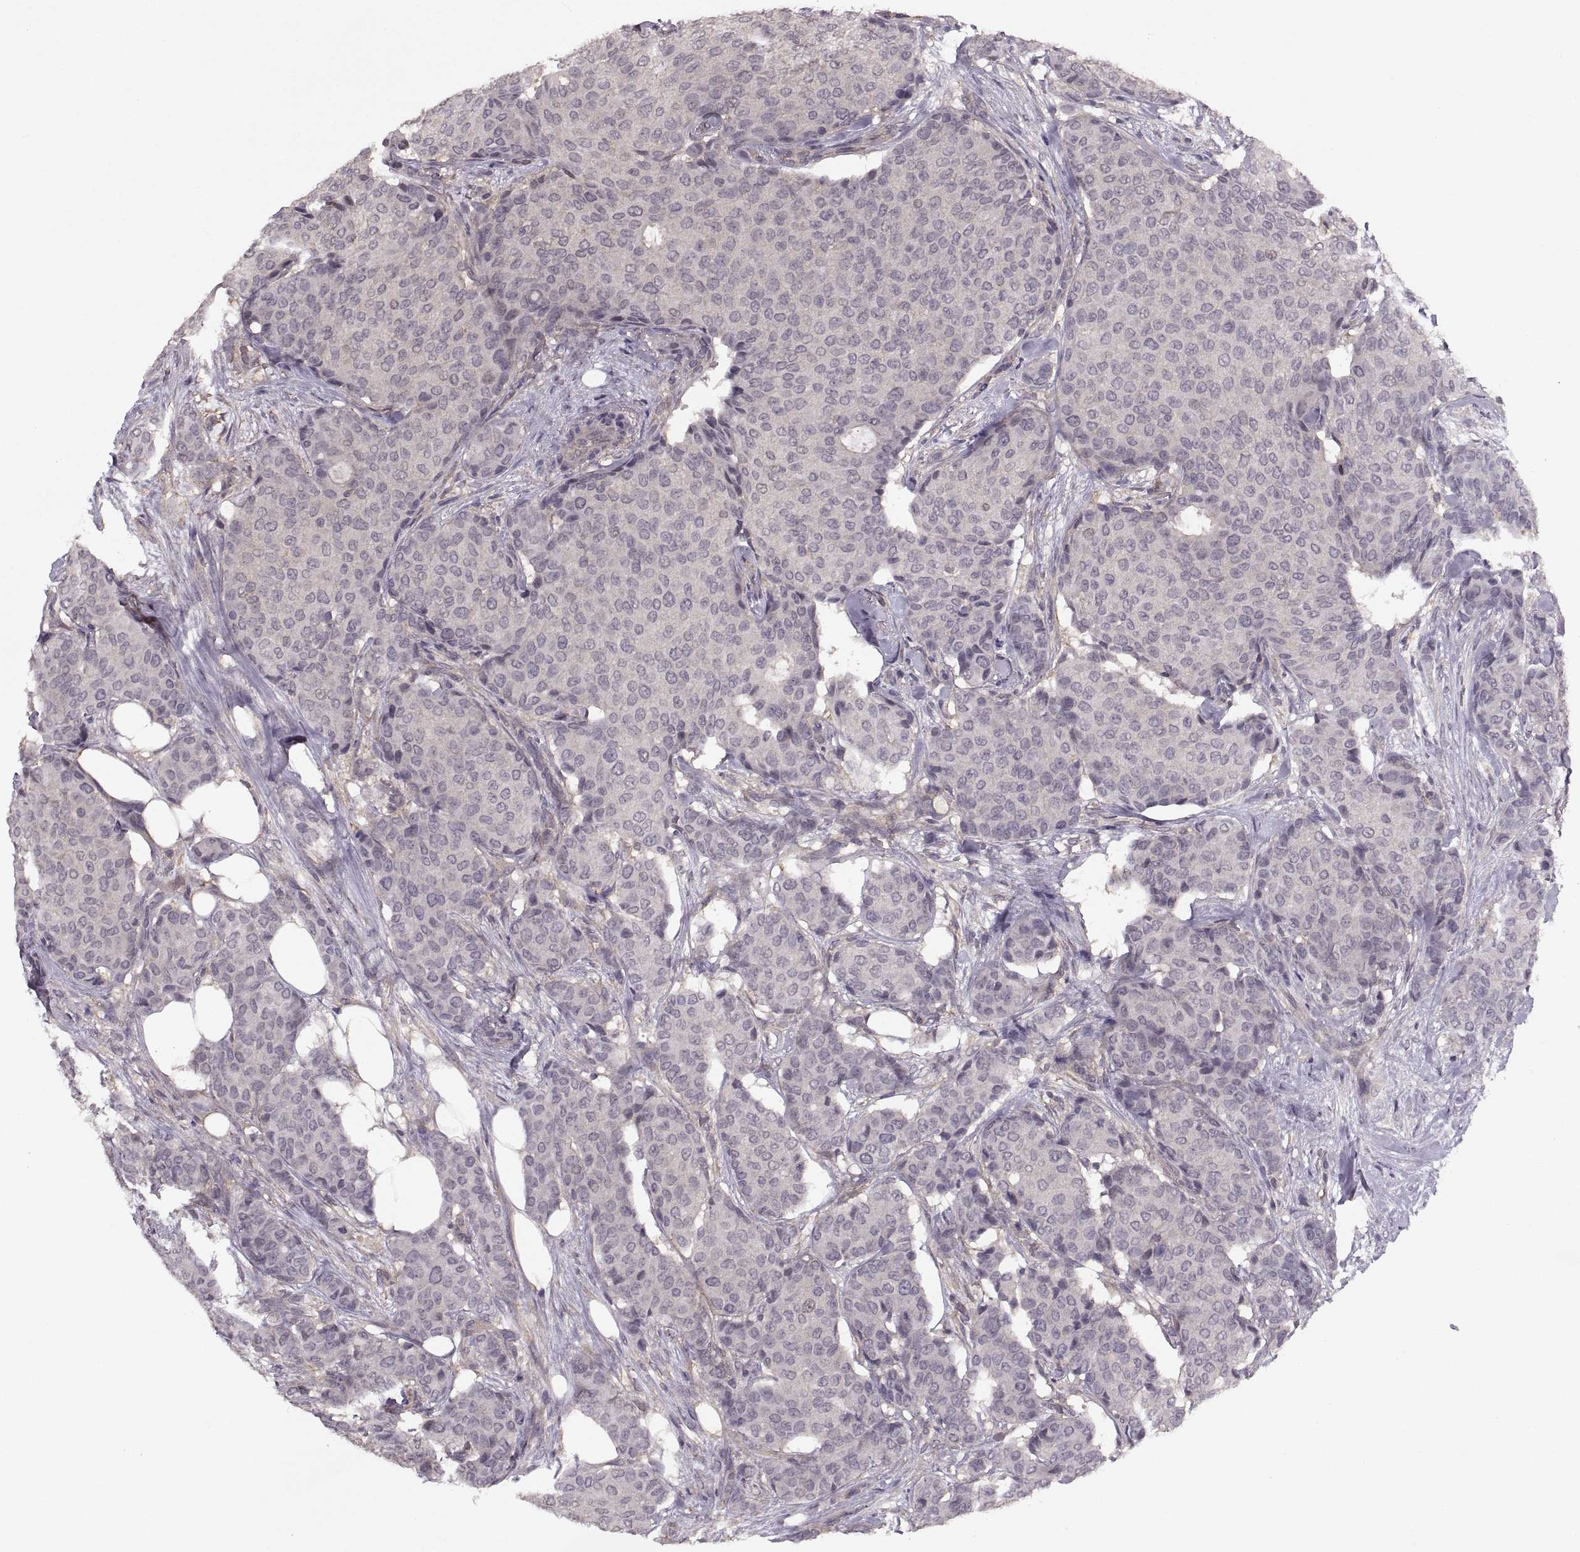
{"staining": {"intensity": "negative", "quantity": "none", "location": "none"}, "tissue": "breast cancer", "cell_type": "Tumor cells", "image_type": "cancer", "snomed": [{"axis": "morphology", "description": "Duct carcinoma"}, {"axis": "topography", "description": "Breast"}], "caption": "Image shows no protein expression in tumor cells of infiltrating ductal carcinoma (breast) tissue.", "gene": "LUZP2", "patient": {"sex": "female", "age": 75}}